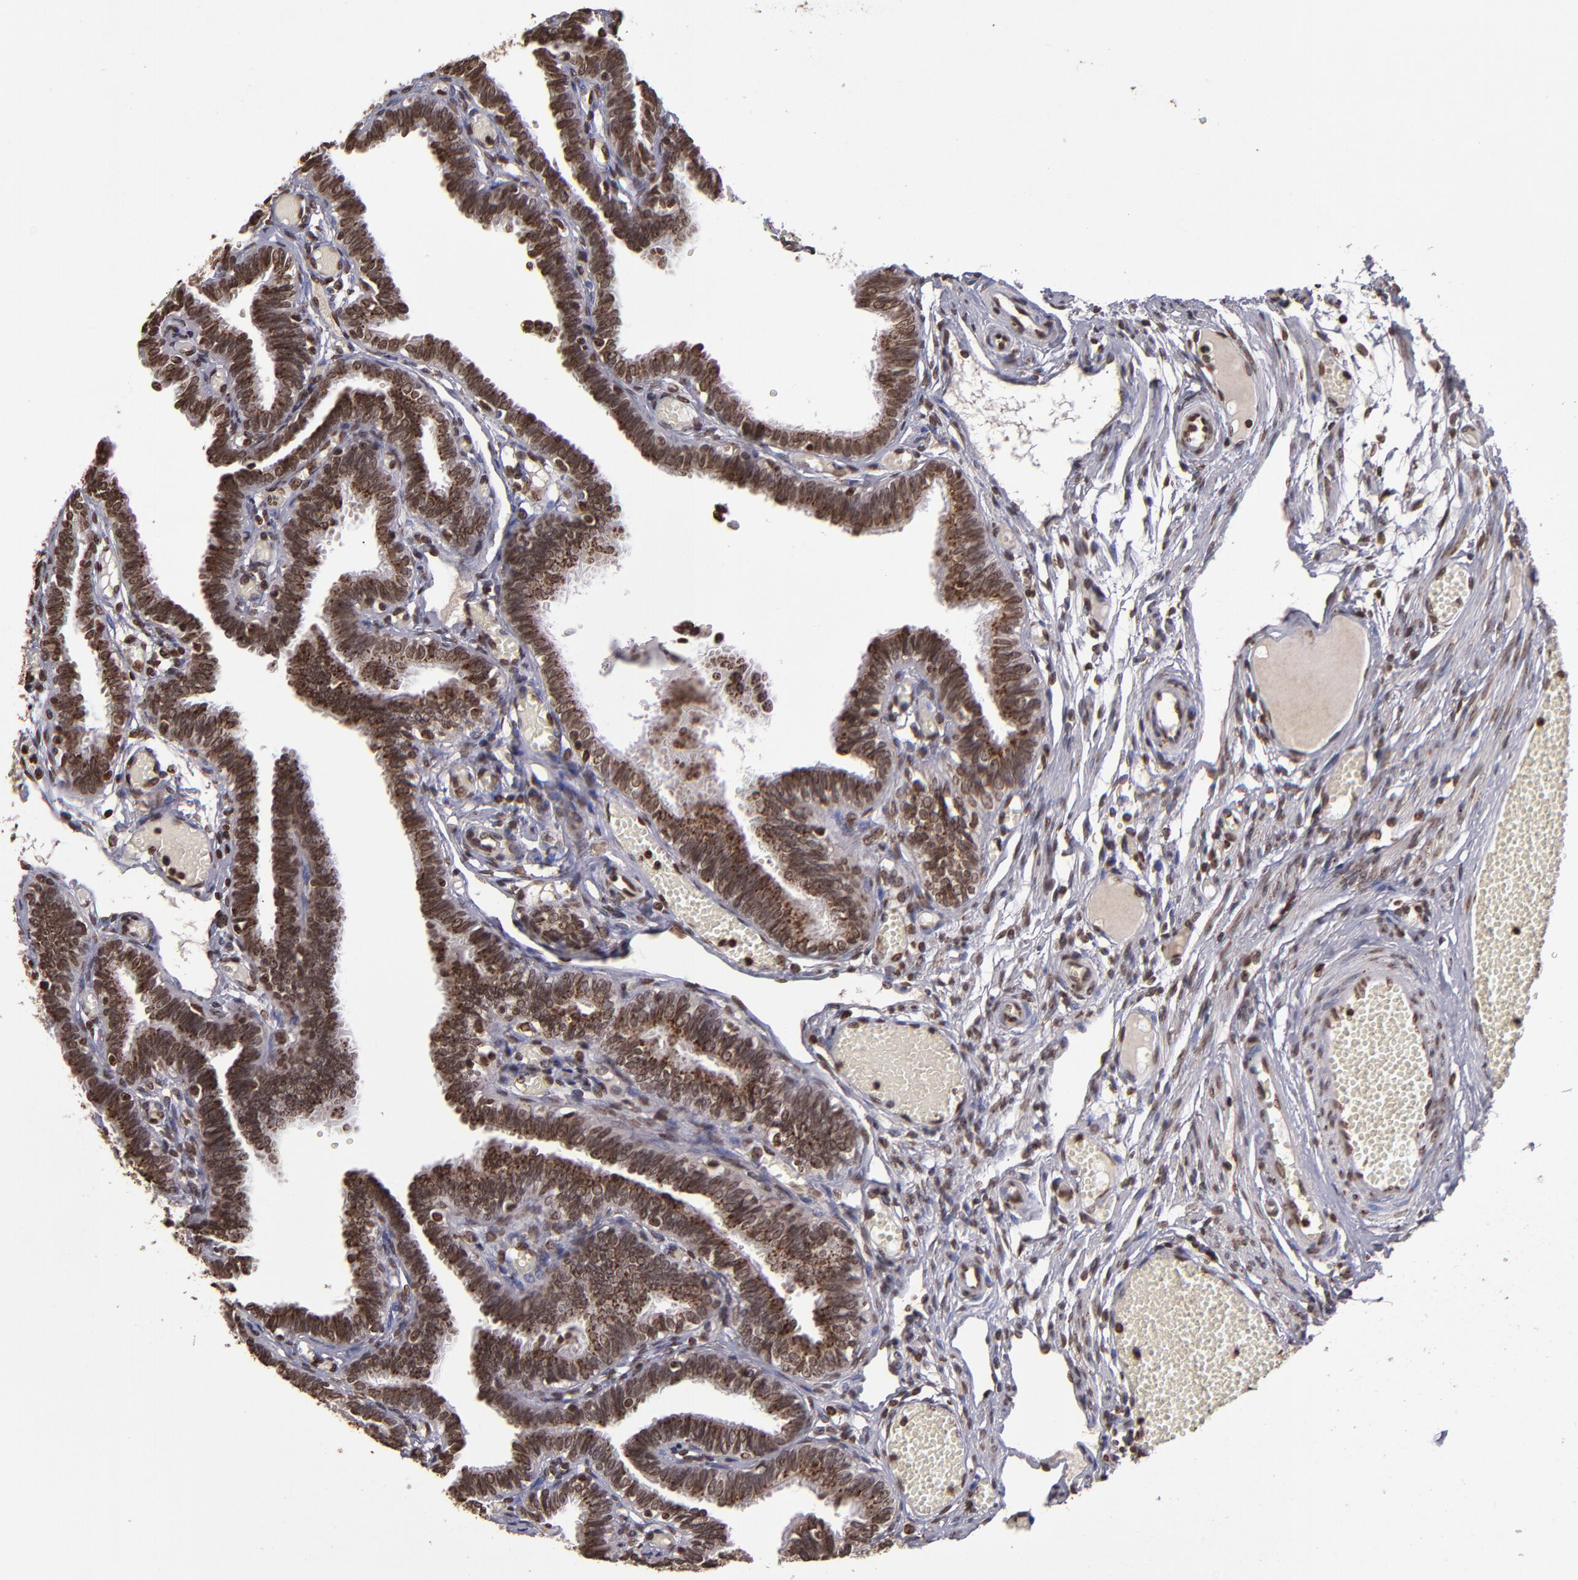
{"staining": {"intensity": "strong", "quantity": ">75%", "location": "cytoplasmic/membranous,nuclear"}, "tissue": "fallopian tube", "cell_type": "Glandular cells", "image_type": "normal", "snomed": [{"axis": "morphology", "description": "Normal tissue, NOS"}, {"axis": "topography", "description": "Fallopian tube"}], "caption": "Unremarkable fallopian tube displays strong cytoplasmic/membranous,nuclear positivity in approximately >75% of glandular cells, visualized by immunohistochemistry. Using DAB (brown) and hematoxylin (blue) stains, captured at high magnification using brightfield microscopy.", "gene": "CSDC2", "patient": {"sex": "female", "age": 29}}